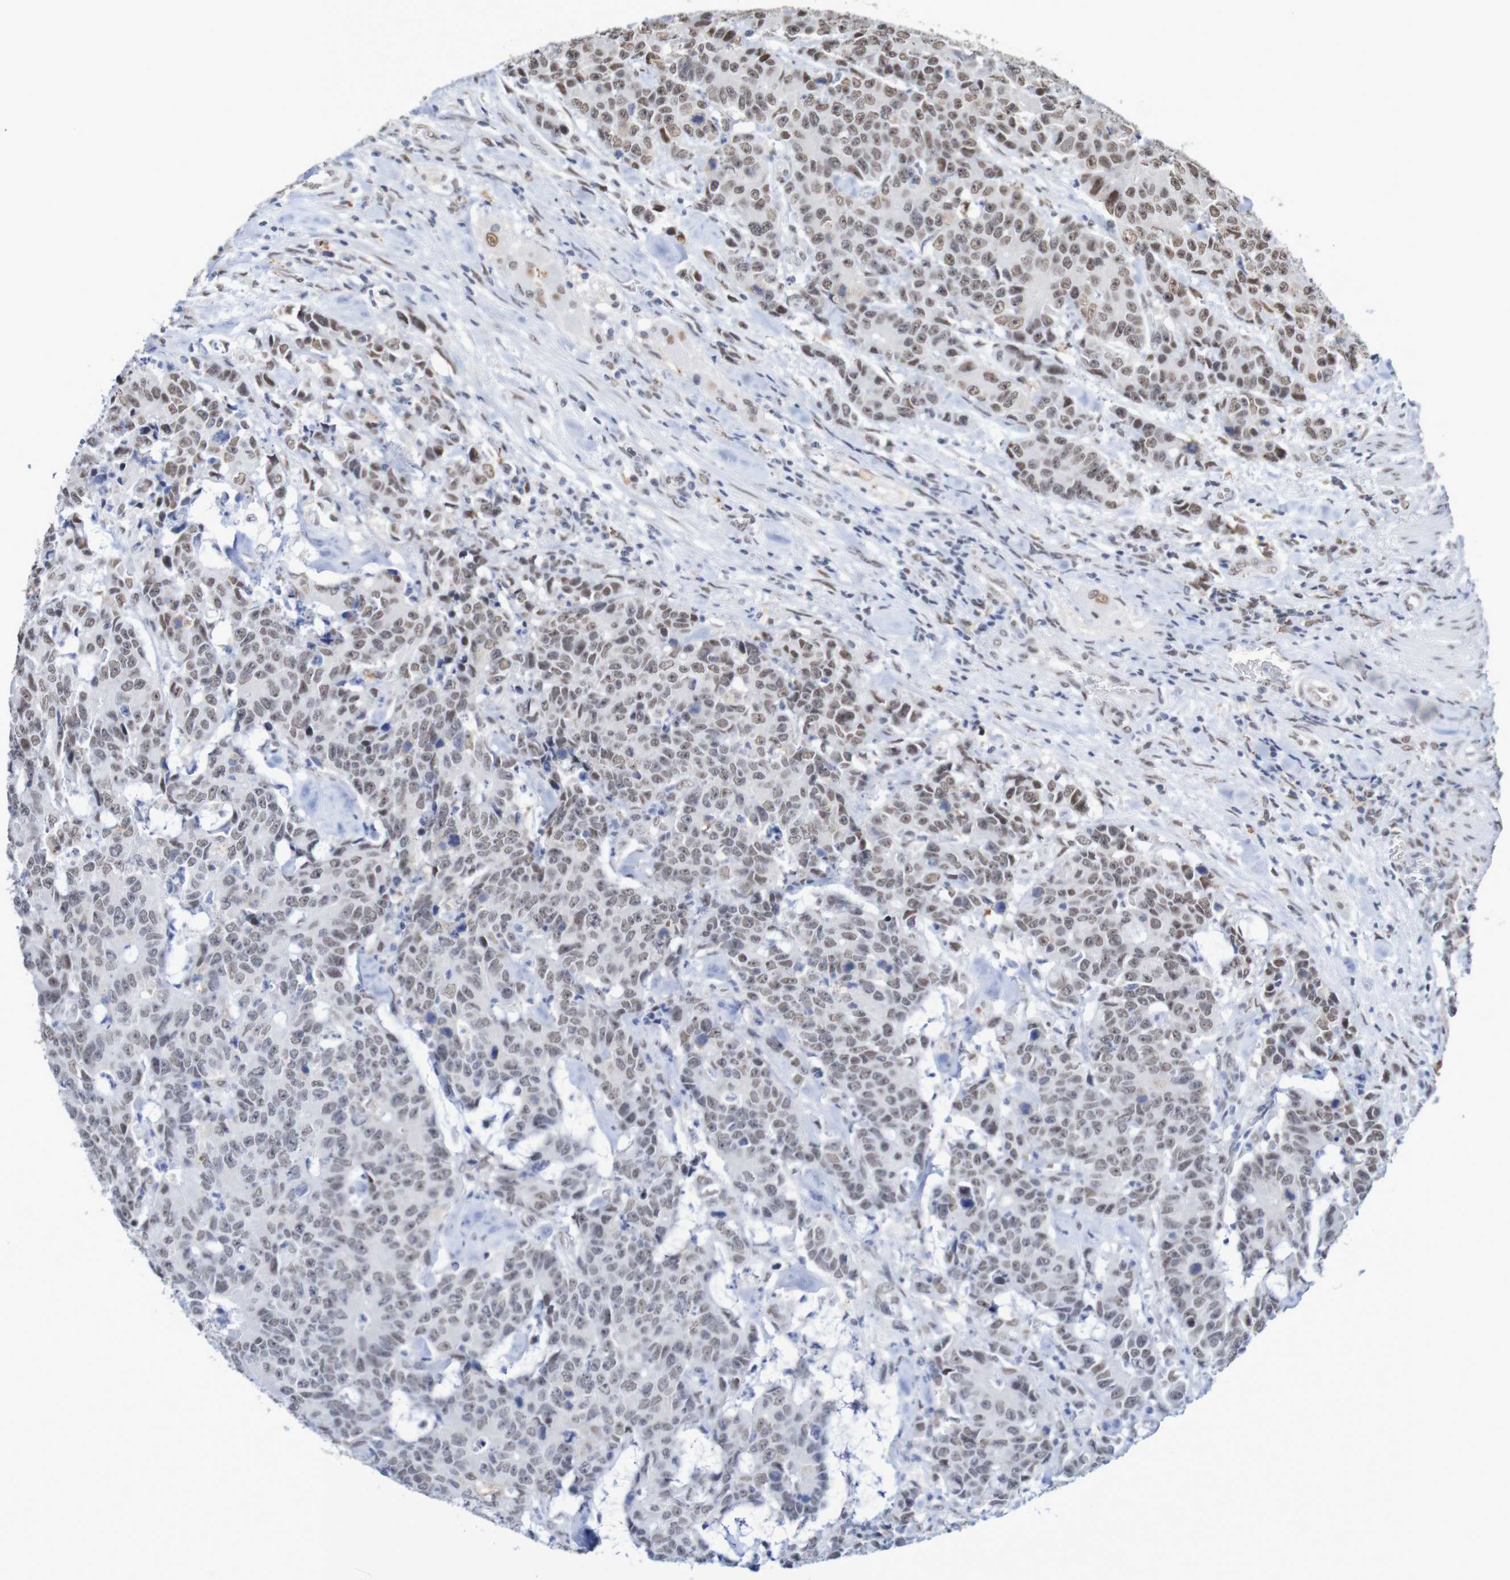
{"staining": {"intensity": "weak", "quantity": "25%-75%", "location": "nuclear"}, "tissue": "colorectal cancer", "cell_type": "Tumor cells", "image_type": "cancer", "snomed": [{"axis": "morphology", "description": "Adenocarcinoma, NOS"}, {"axis": "topography", "description": "Colon"}], "caption": "Immunohistochemical staining of human colorectal cancer (adenocarcinoma) displays low levels of weak nuclear protein expression in about 25%-75% of tumor cells.", "gene": "MRTFB", "patient": {"sex": "female", "age": 86}}